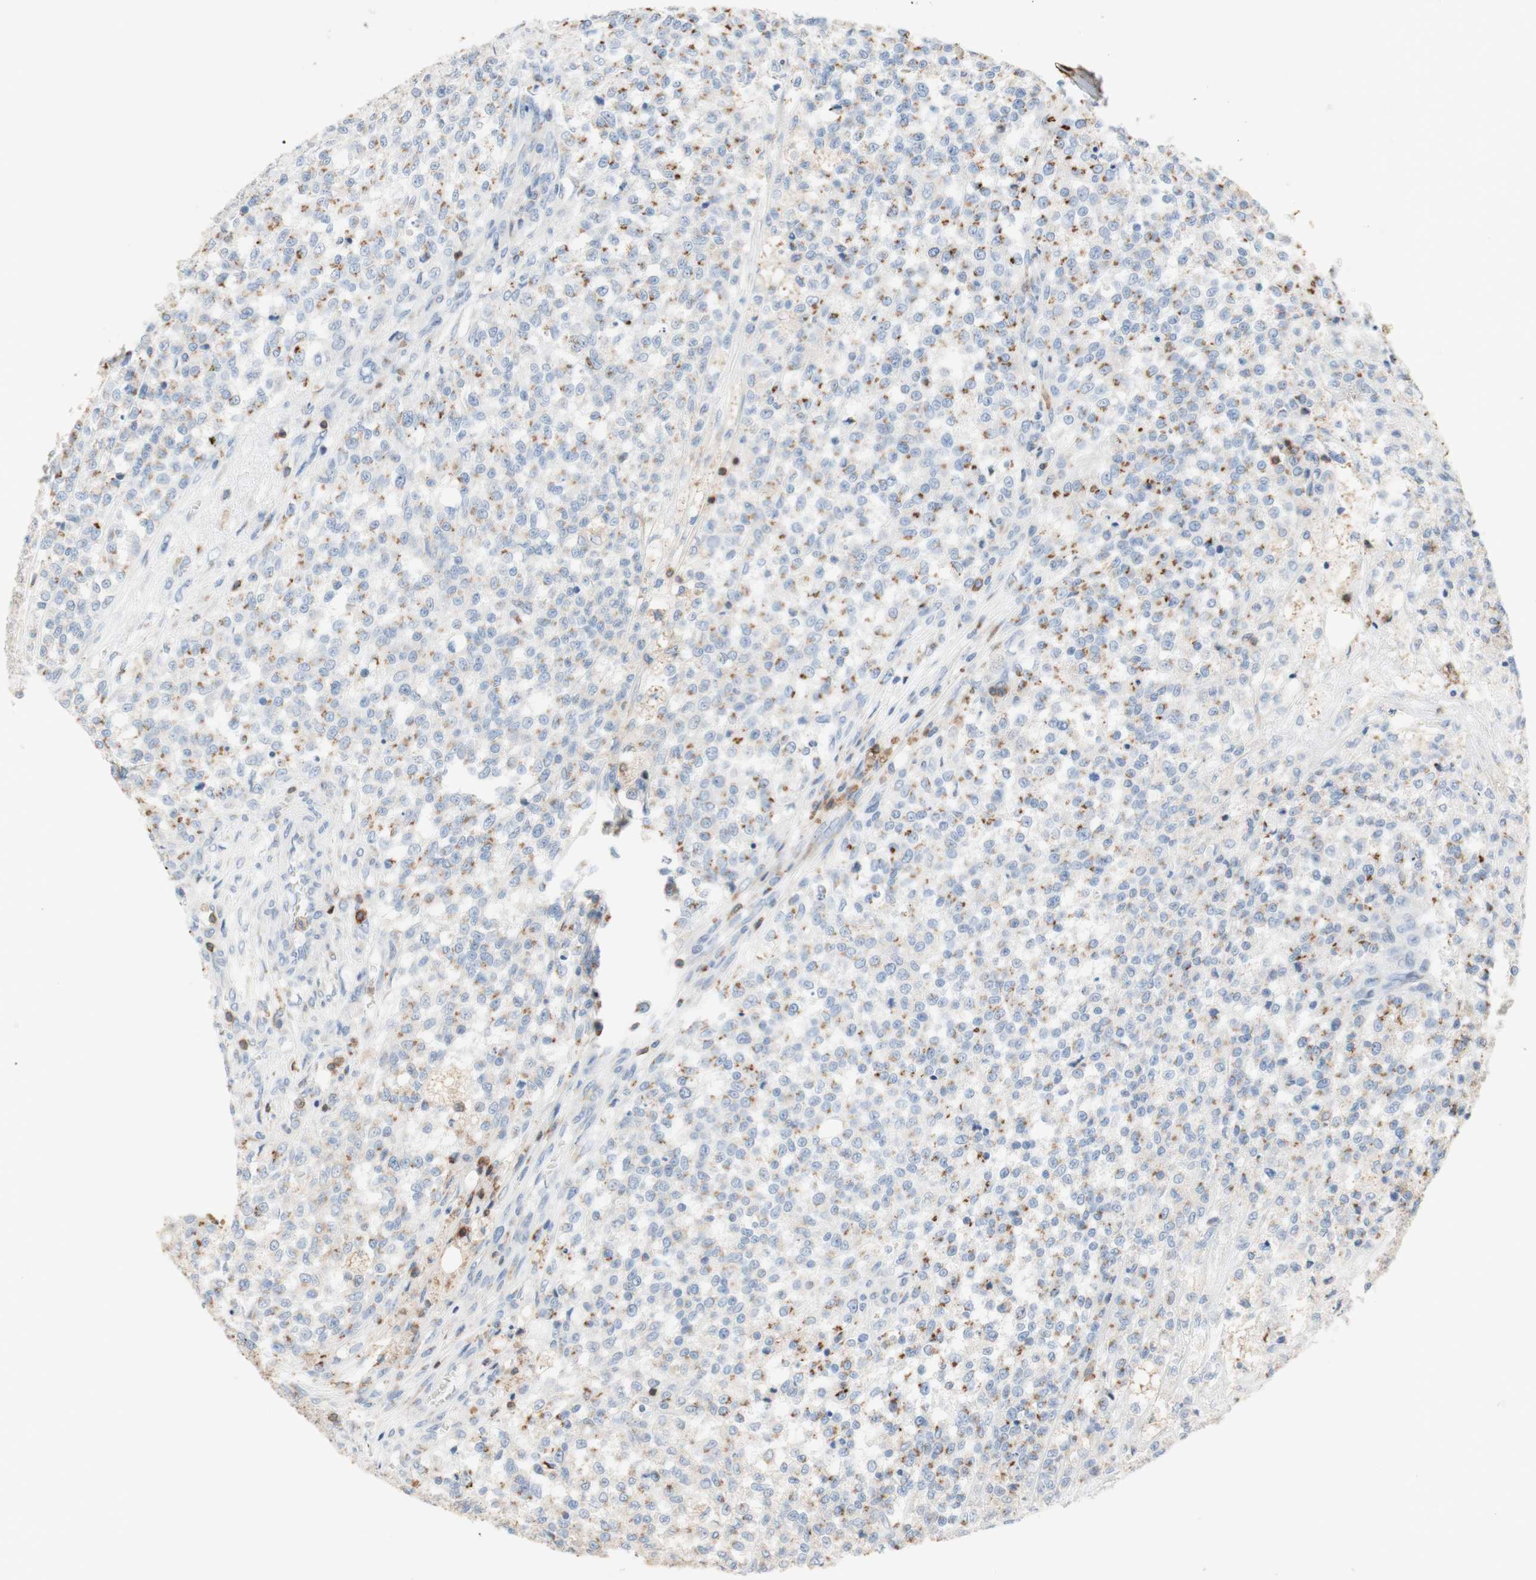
{"staining": {"intensity": "moderate", "quantity": "<25%", "location": "cytoplasmic/membranous"}, "tissue": "testis cancer", "cell_type": "Tumor cells", "image_type": "cancer", "snomed": [{"axis": "morphology", "description": "Seminoma, NOS"}, {"axis": "topography", "description": "Testis"}], "caption": "Protein staining of testis cancer tissue exhibits moderate cytoplasmic/membranous positivity in approximately <25% of tumor cells.", "gene": "SPINK6", "patient": {"sex": "male", "age": 59}}